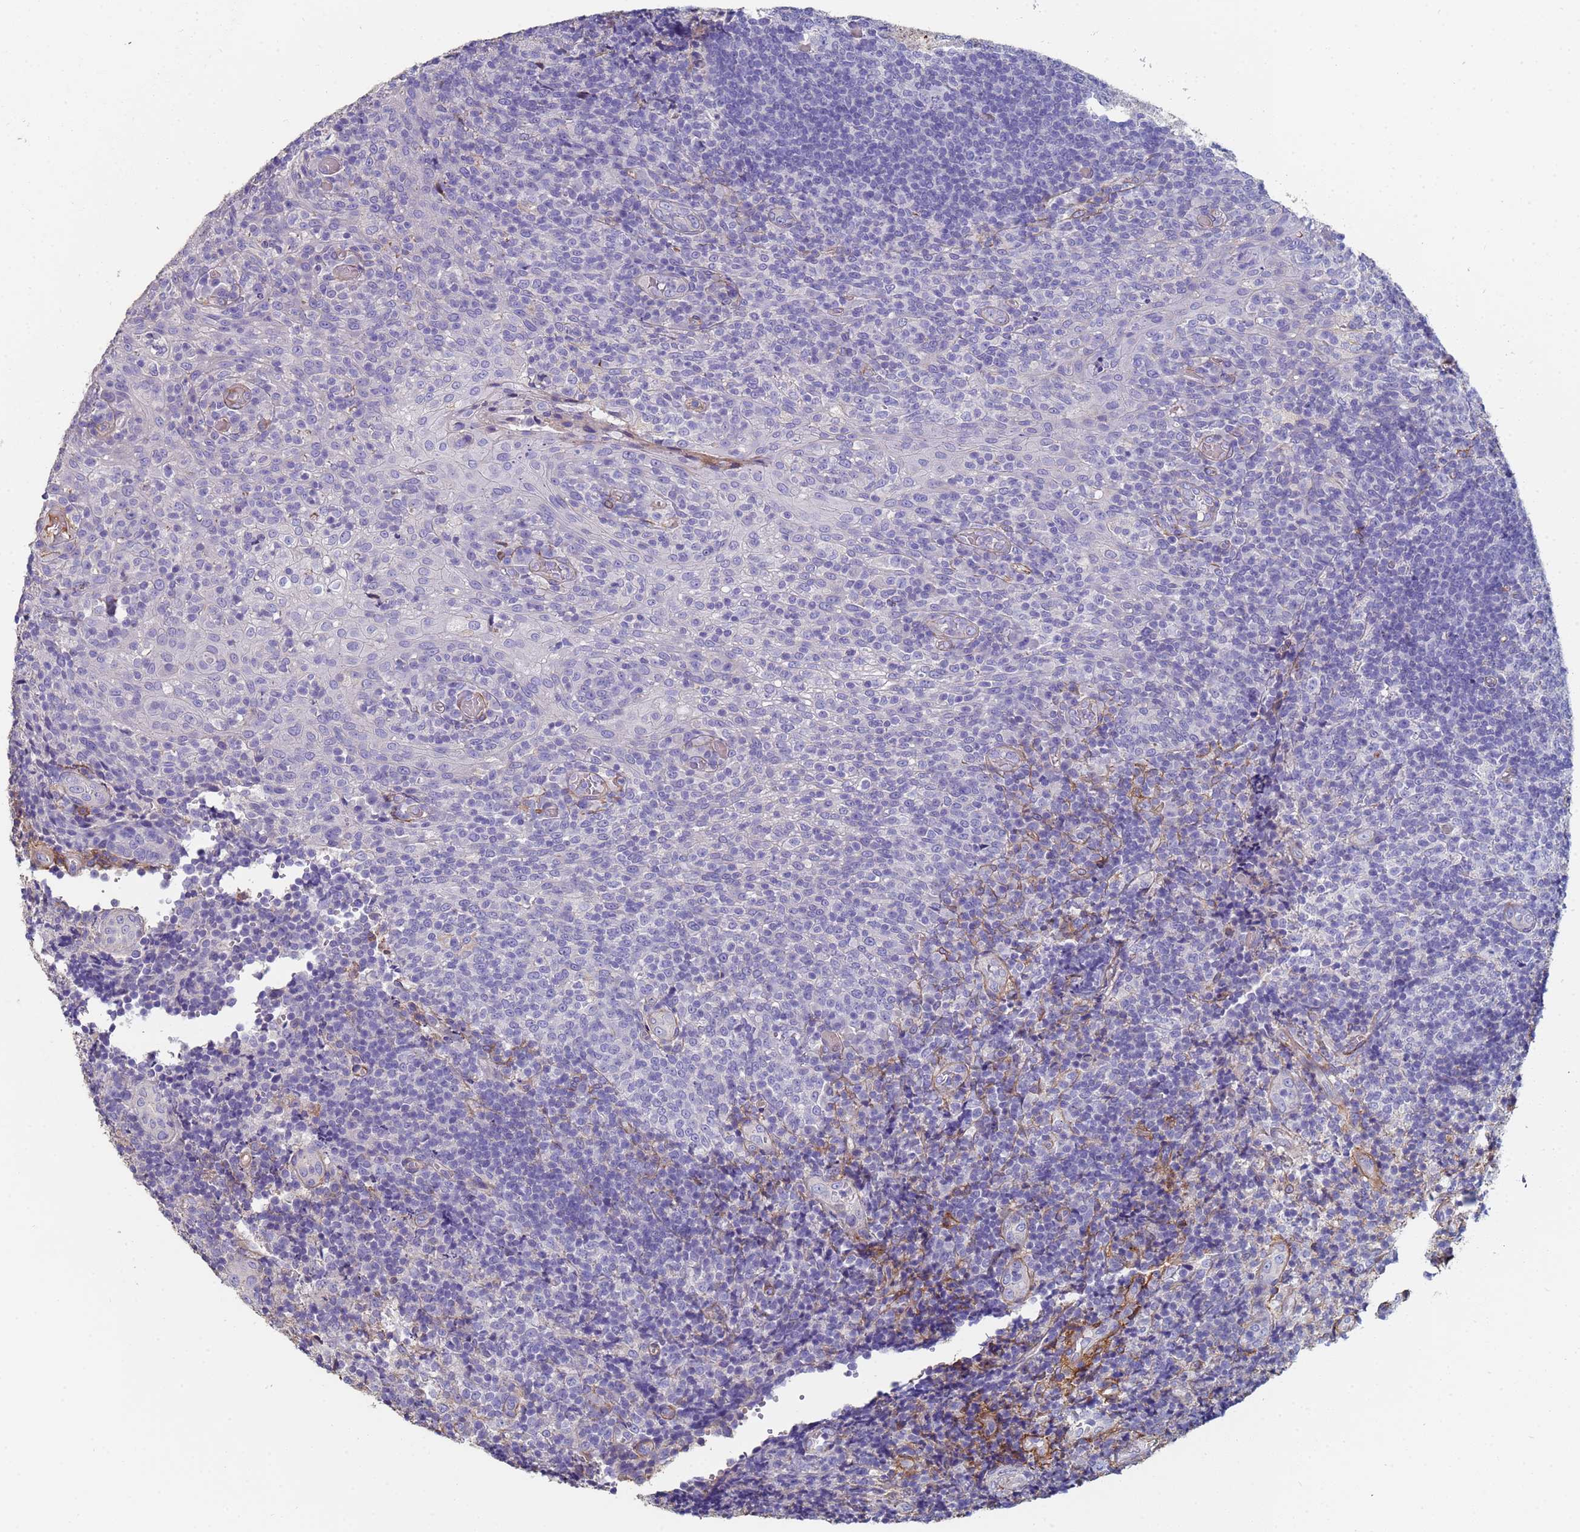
{"staining": {"intensity": "negative", "quantity": "none", "location": "none"}, "tissue": "tonsil", "cell_type": "Germinal center cells", "image_type": "normal", "snomed": [{"axis": "morphology", "description": "Normal tissue, NOS"}, {"axis": "topography", "description": "Tonsil"}], "caption": "Immunohistochemical staining of normal tonsil reveals no significant expression in germinal center cells.", "gene": "ABCA8", "patient": {"sex": "female", "age": 19}}